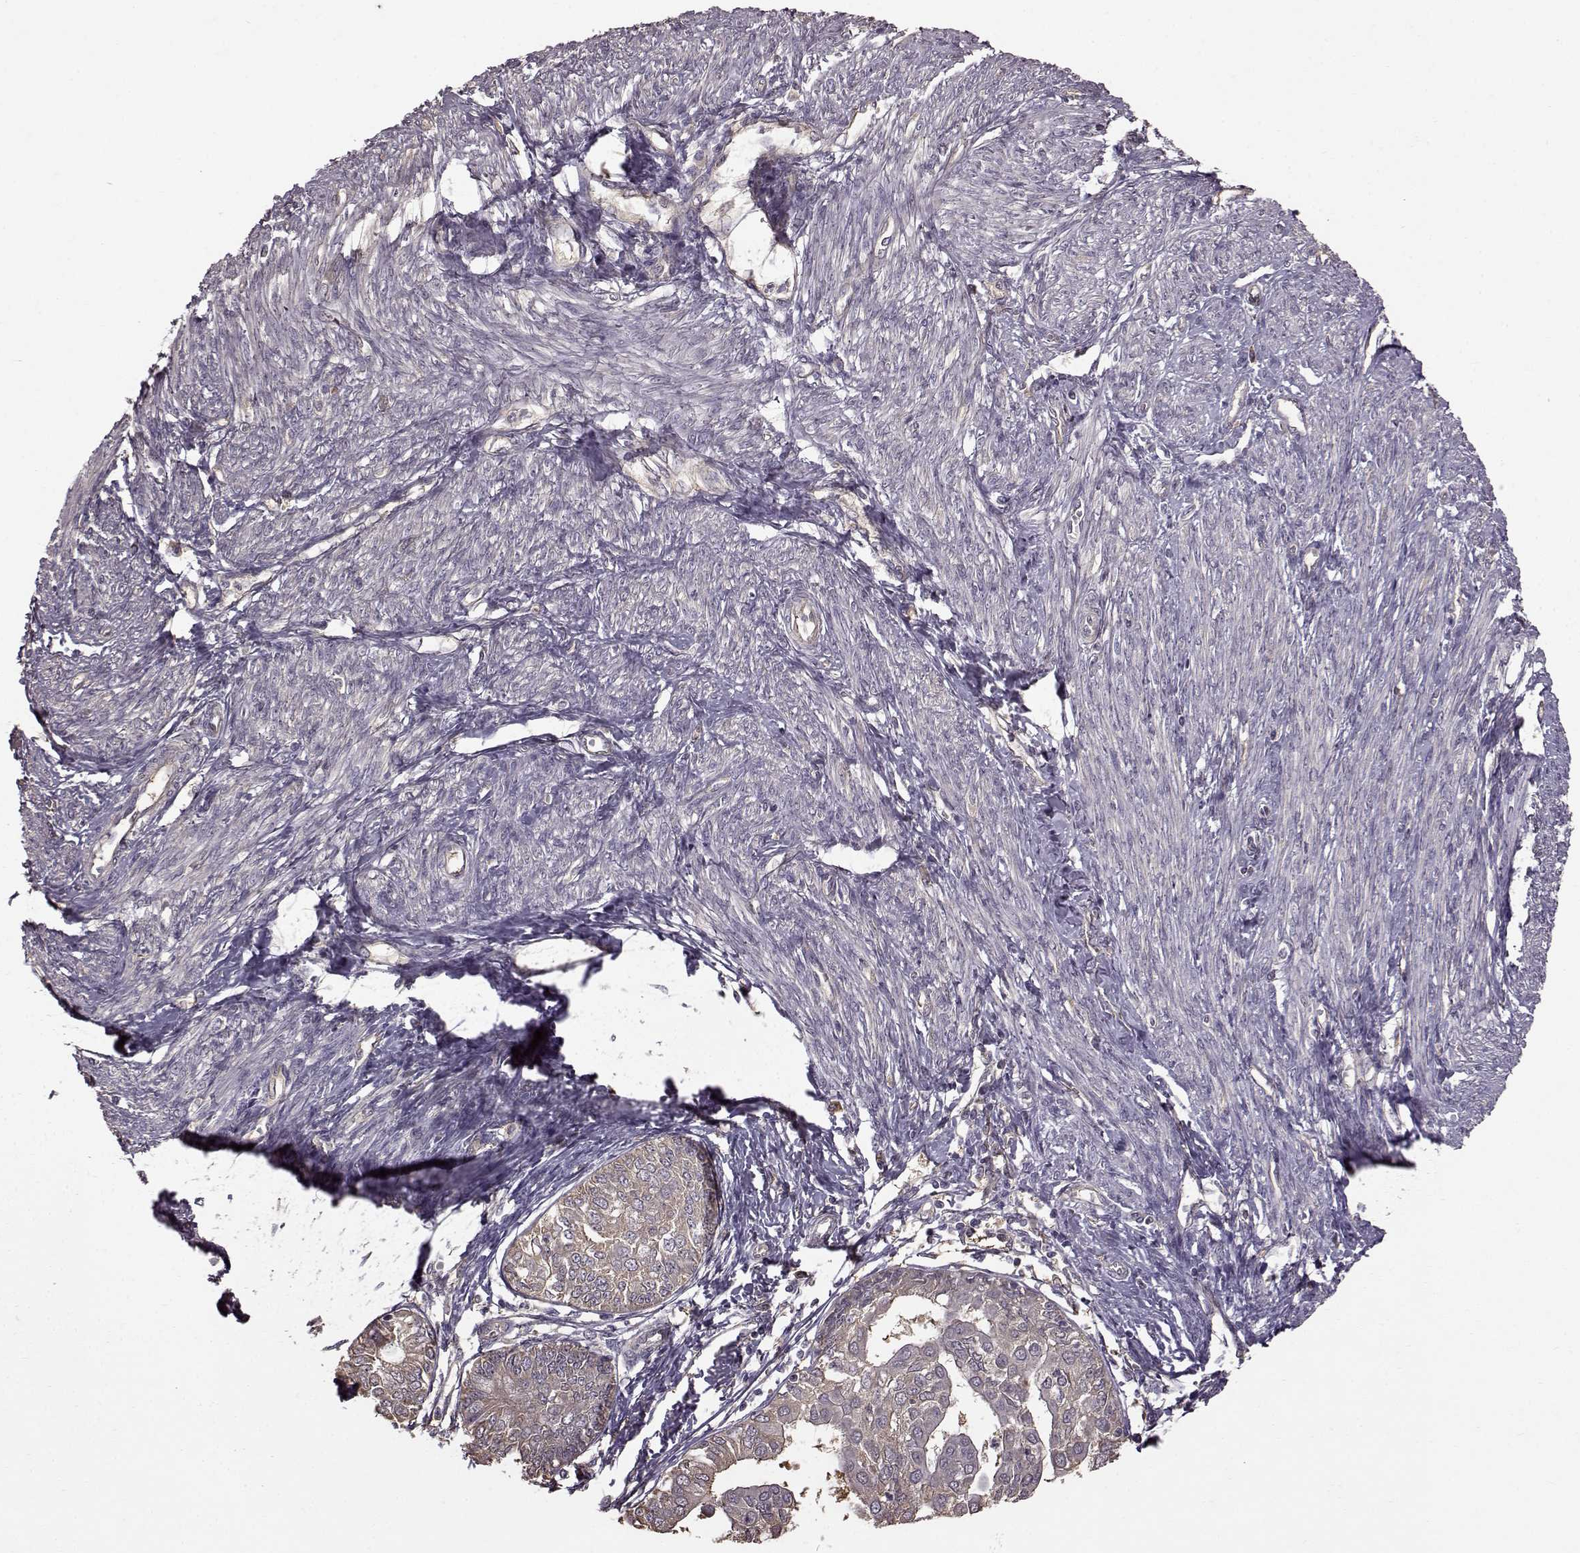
{"staining": {"intensity": "negative", "quantity": "none", "location": "none"}, "tissue": "endometrial cancer", "cell_type": "Tumor cells", "image_type": "cancer", "snomed": [{"axis": "morphology", "description": "Adenocarcinoma, NOS"}, {"axis": "topography", "description": "Endometrium"}], "caption": "Endometrial cancer was stained to show a protein in brown. There is no significant positivity in tumor cells.", "gene": "NME1-NME2", "patient": {"sex": "female", "age": 68}}